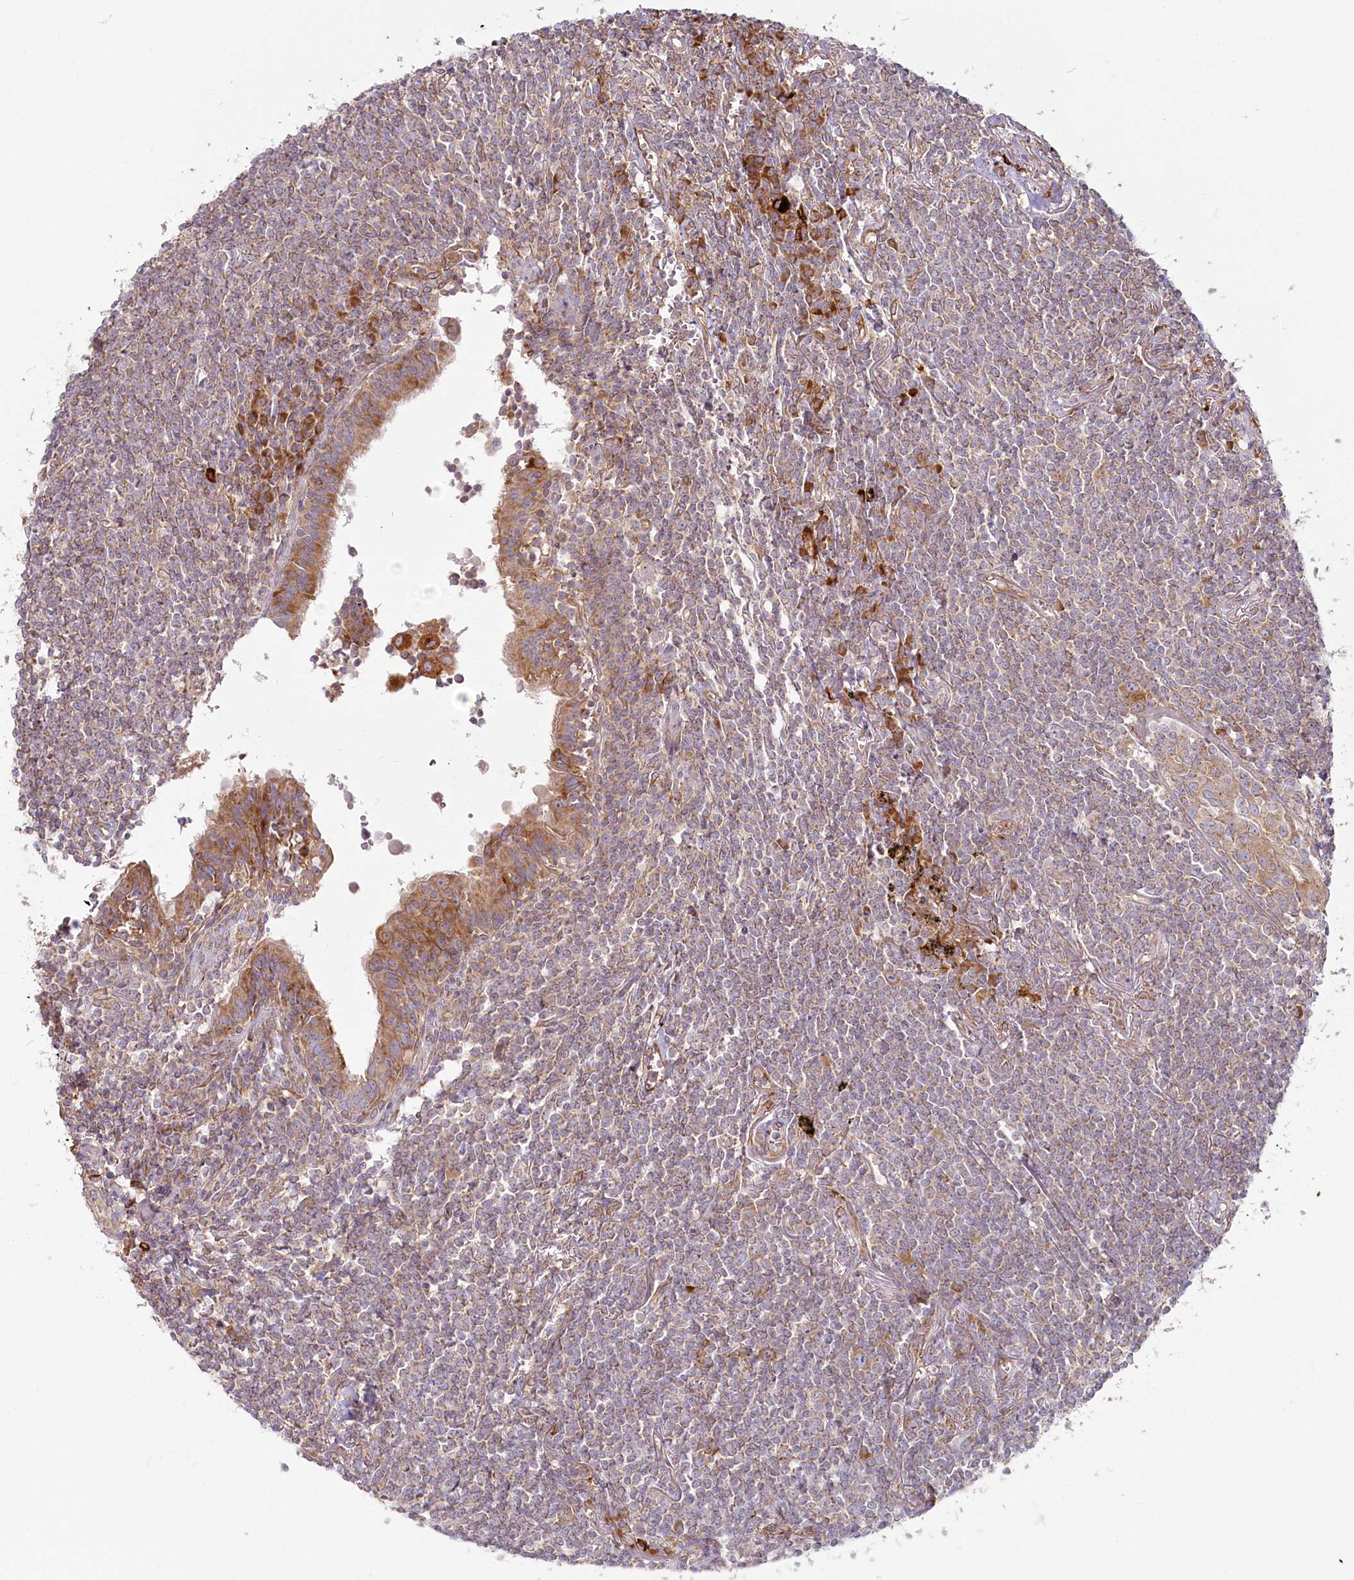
{"staining": {"intensity": "weak", "quantity": ">75%", "location": "cytoplasmic/membranous"}, "tissue": "lymphoma", "cell_type": "Tumor cells", "image_type": "cancer", "snomed": [{"axis": "morphology", "description": "Malignant lymphoma, non-Hodgkin's type, Low grade"}, {"axis": "topography", "description": "Lung"}], "caption": "Lymphoma was stained to show a protein in brown. There is low levels of weak cytoplasmic/membranous expression in approximately >75% of tumor cells.", "gene": "HARS2", "patient": {"sex": "female", "age": 71}}